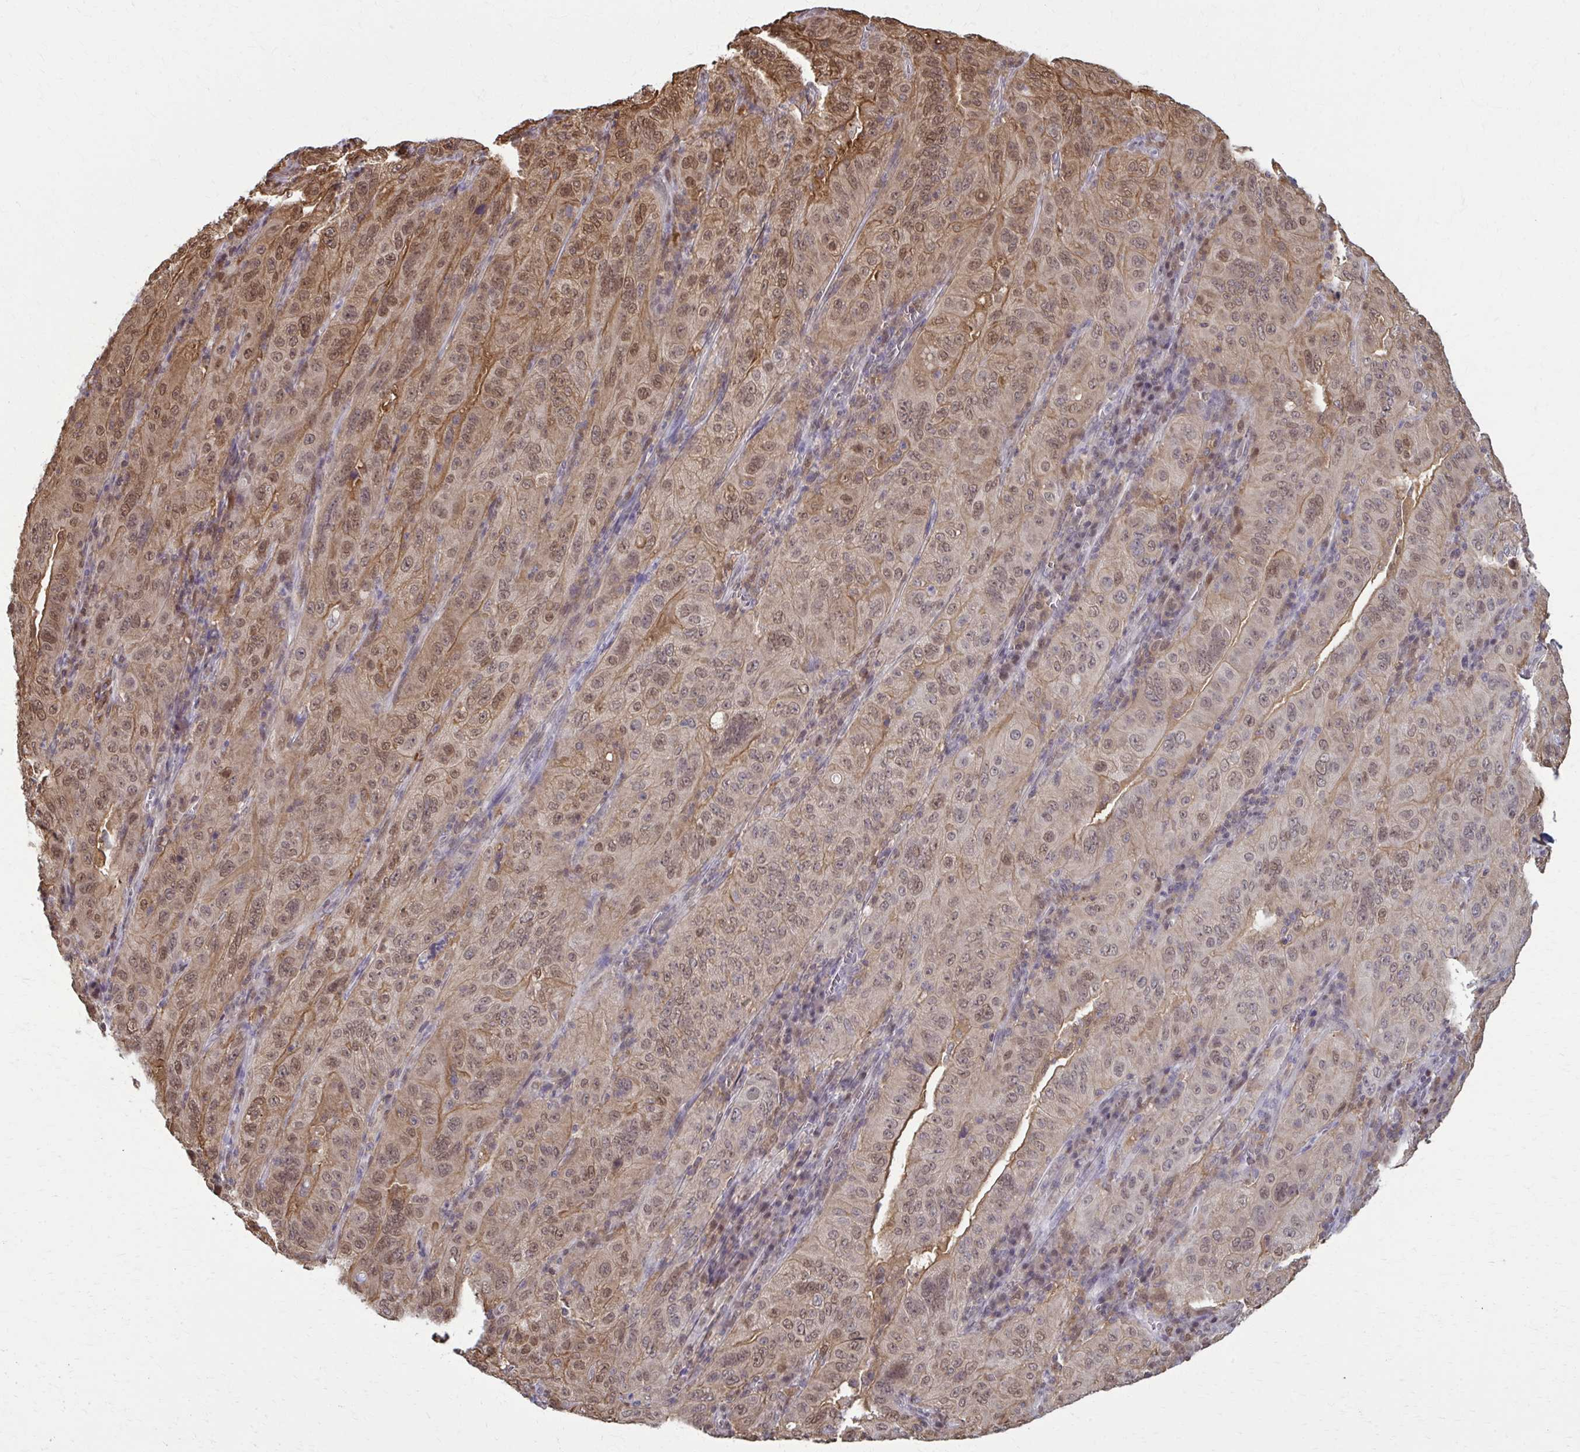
{"staining": {"intensity": "moderate", "quantity": ">75%", "location": "cytoplasmic/membranous,nuclear"}, "tissue": "pancreatic cancer", "cell_type": "Tumor cells", "image_type": "cancer", "snomed": [{"axis": "morphology", "description": "Adenocarcinoma, NOS"}, {"axis": "topography", "description": "Pancreas"}], "caption": "Protein expression analysis of pancreatic cancer (adenocarcinoma) demonstrates moderate cytoplasmic/membranous and nuclear positivity in about >75% of tumor cells.", "gene": "MDH1", "patient": {"sex": "male", "age": 63}}